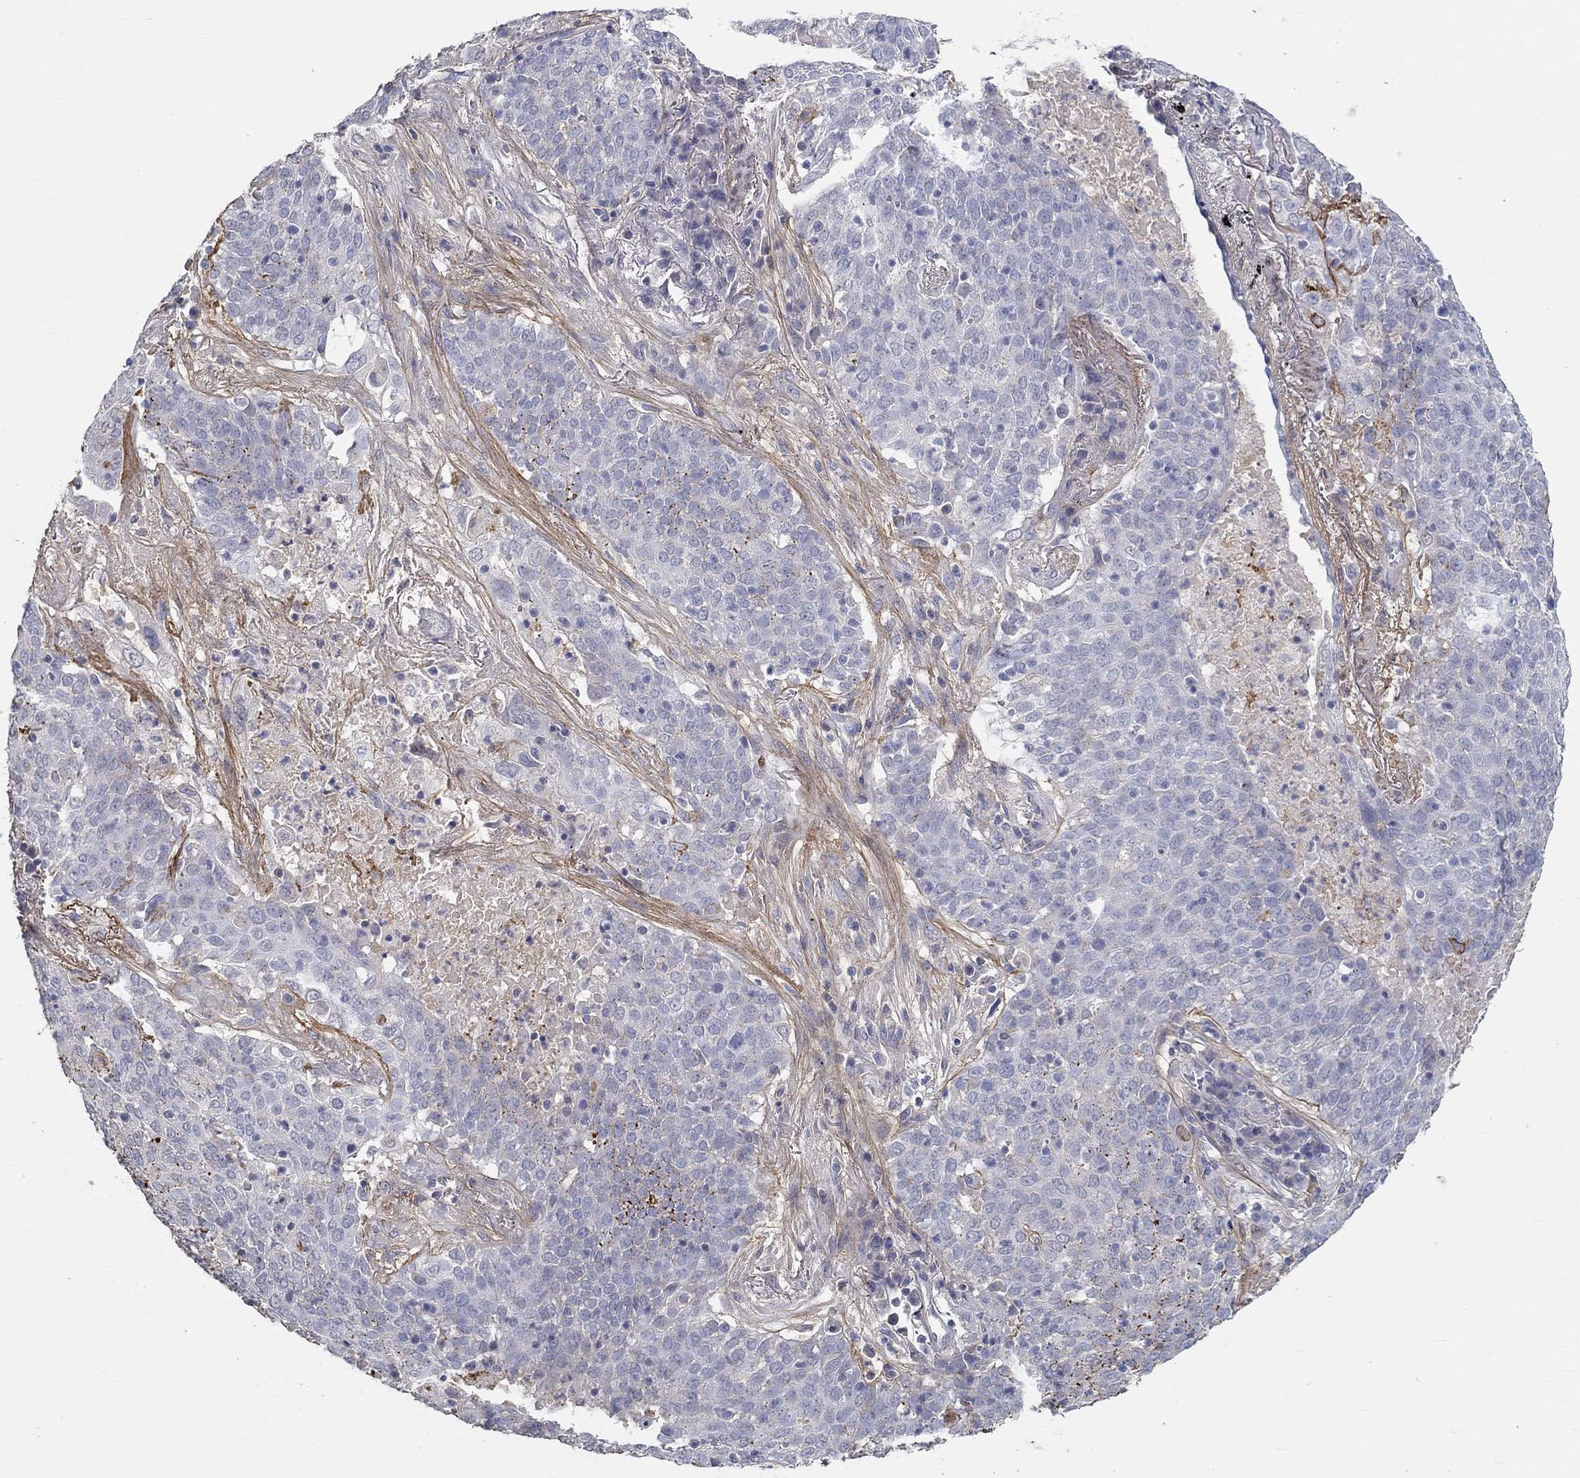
{"staining": {"intensity": "moderate", "quantity": "<25%", "location": "cytoplasmic/membranous"}, "tissue": "lung cancer", "cell_type": "Tumor cells", "image_type": "cancer", "snomed": [{"axis": "morphology", "description": "Squamous cell carcinoma, NOS"}, {"axis": "topography", "description": "Lung"}], "caption": "Brown immunohistochemical staining in human lung cancer shows moderate cytoplasmic/membranous positivity in approximately <25% of tumor cells.", "gene": "FGF2", "patient": {"sex": "male", "age": 82}}